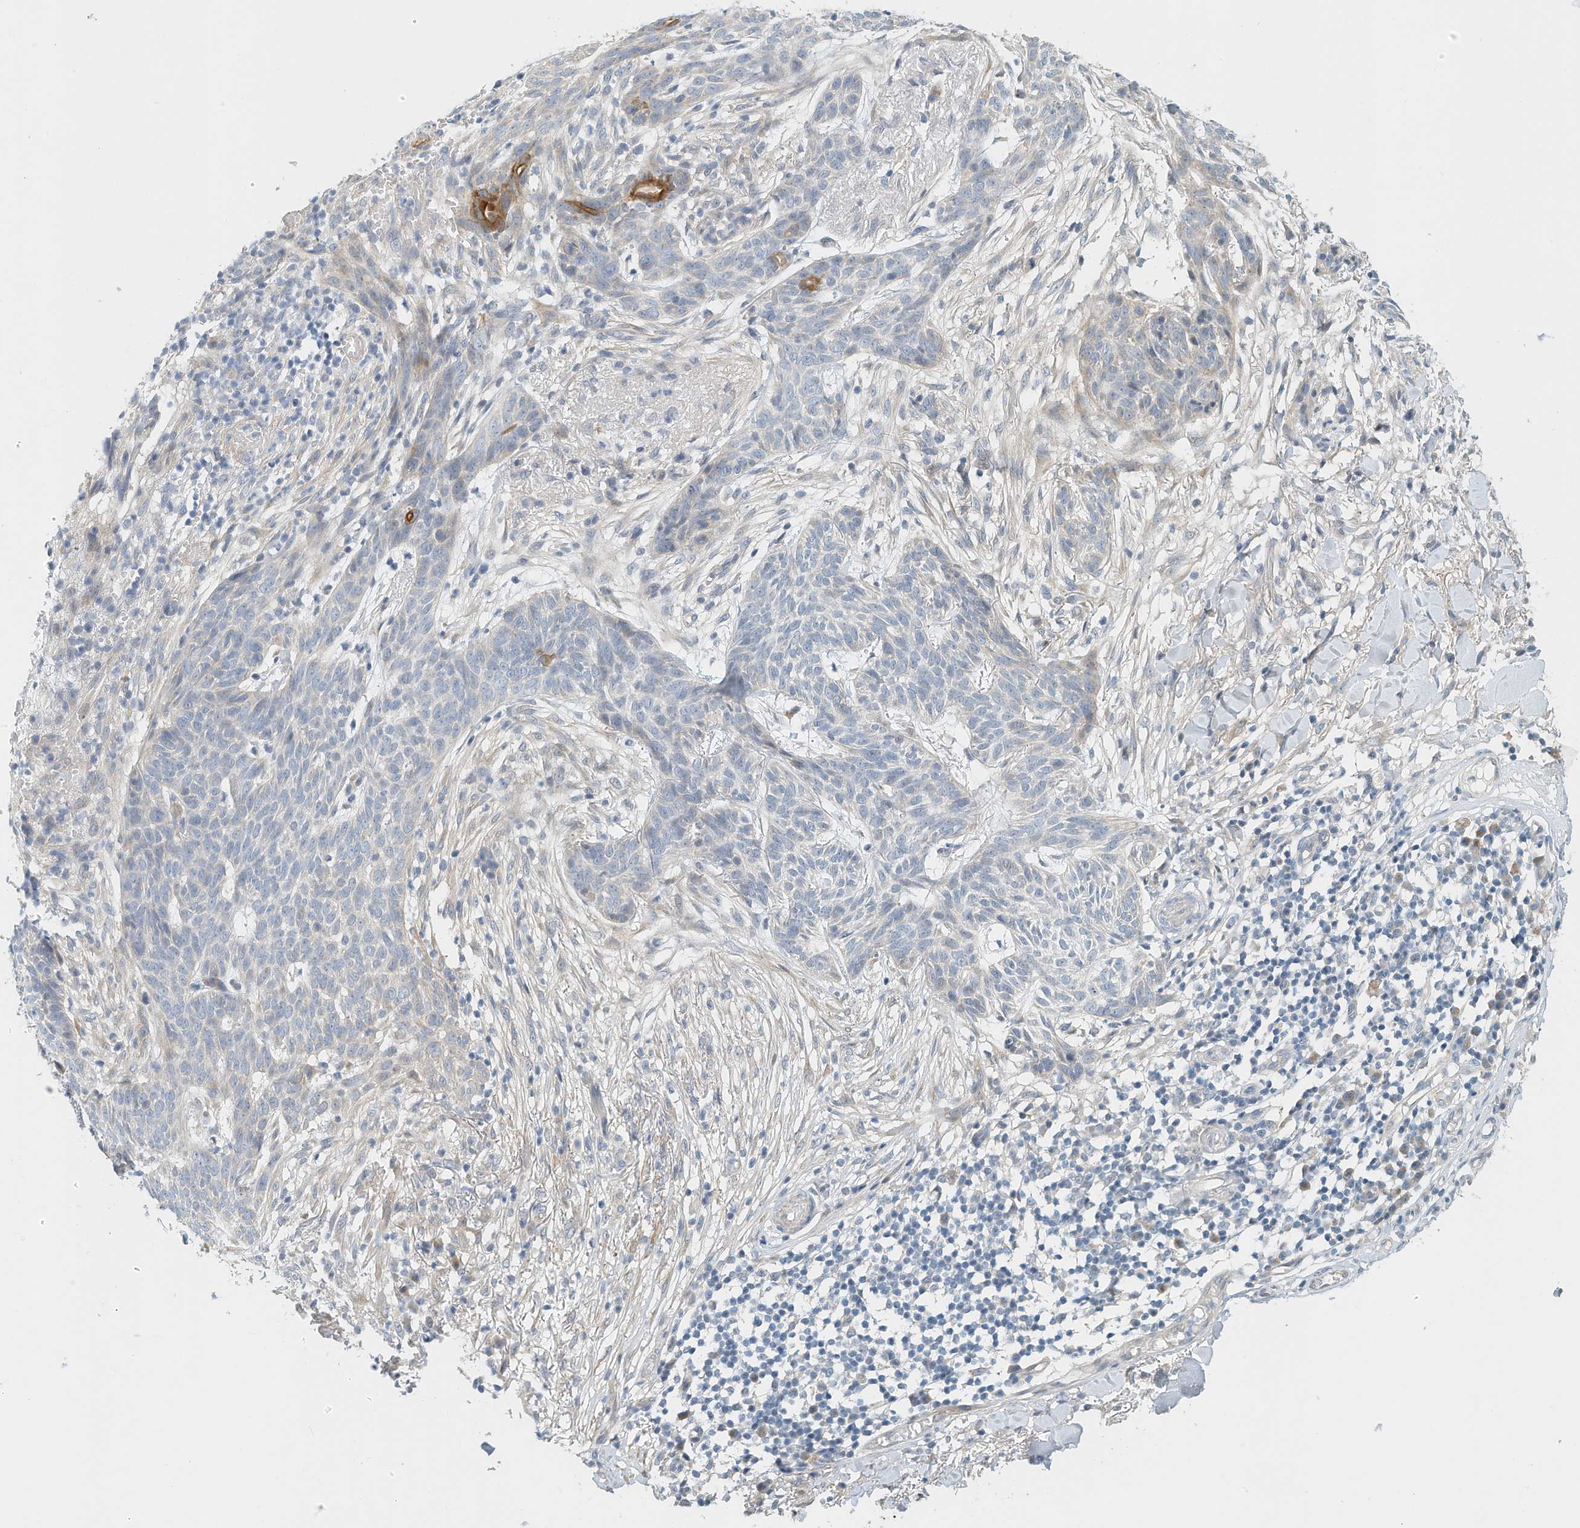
{"staining": {"intensity": "negative", "quantity": "none", "location": "none"}, "tissue": "skin cancer", "cell_type": "Tumor cells", "image_type": "cancer", "snomed": [{"axis": "morphology", "description": "Normal tissue, NOS"}, {"axis": "morphology", "description": "Basal cell carcinoma"}, {"axis": "topography", "description": "Skin"}], "caption": "The IHC micrograph has no significant positivity in tumor cells of skin basal cell carcinoma tissue.", "gene": "ARHGAP28", "patient": {"sex": "male", "age": 64}}